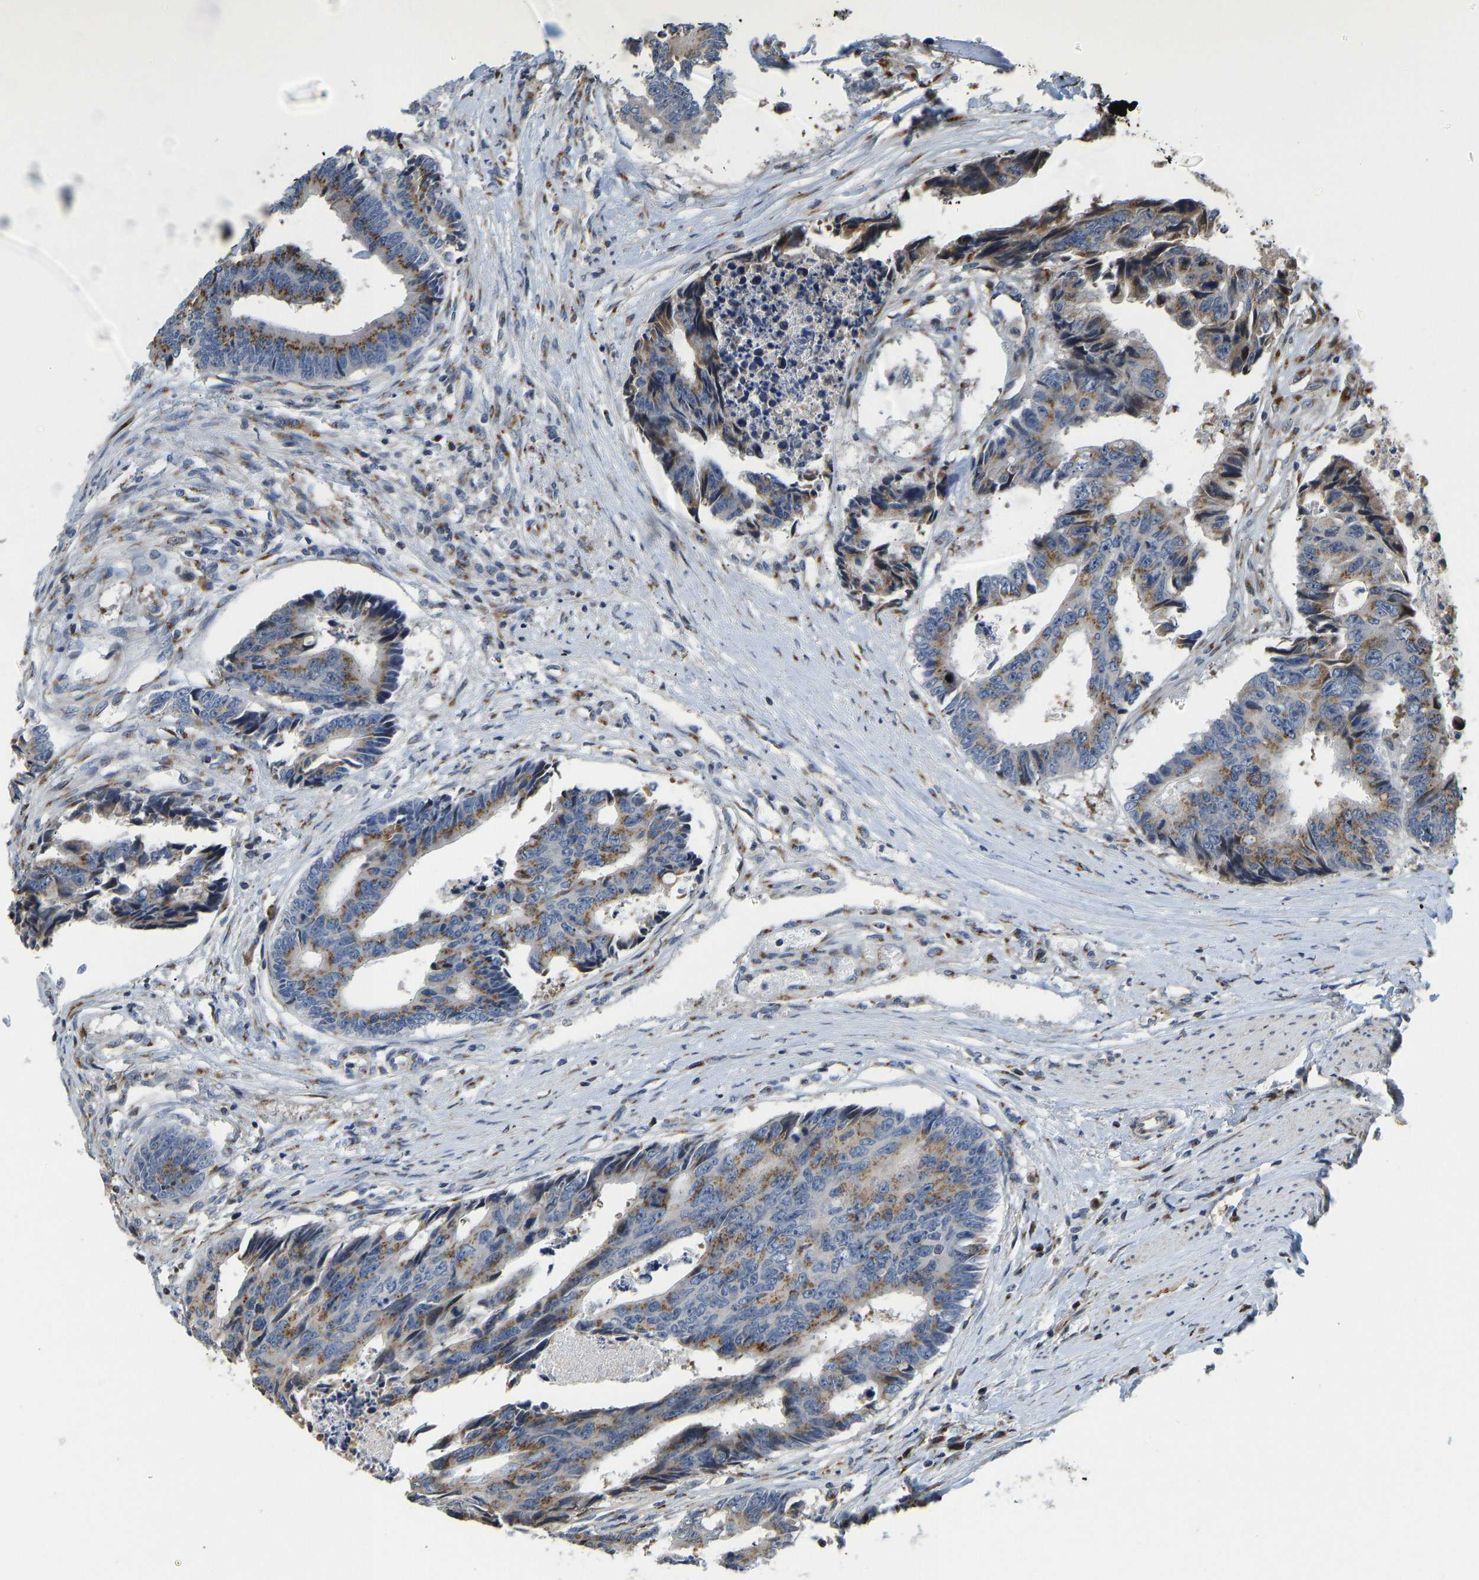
{"staining": {"intensity": "moderate", "quantity": ">75%", "location": "cytoplasmic/membranous"}, "tissue": "colorectal cancer", "cell_type": "Tumor cells", "image_type": "cancer", "snomed": [{"axis": "morphology", "description": "Adenocarcinoma, NOS"}, {"axis": "topography", "description": "Rectum"}], "caption": "A photomicrograph of human colorectal cancer stained for a protein shows moderate cytoplasmic/membranous brown staining in tumor cells.", "gene": "YIPF4", "patient": {"sex": "male", "age": 84}}